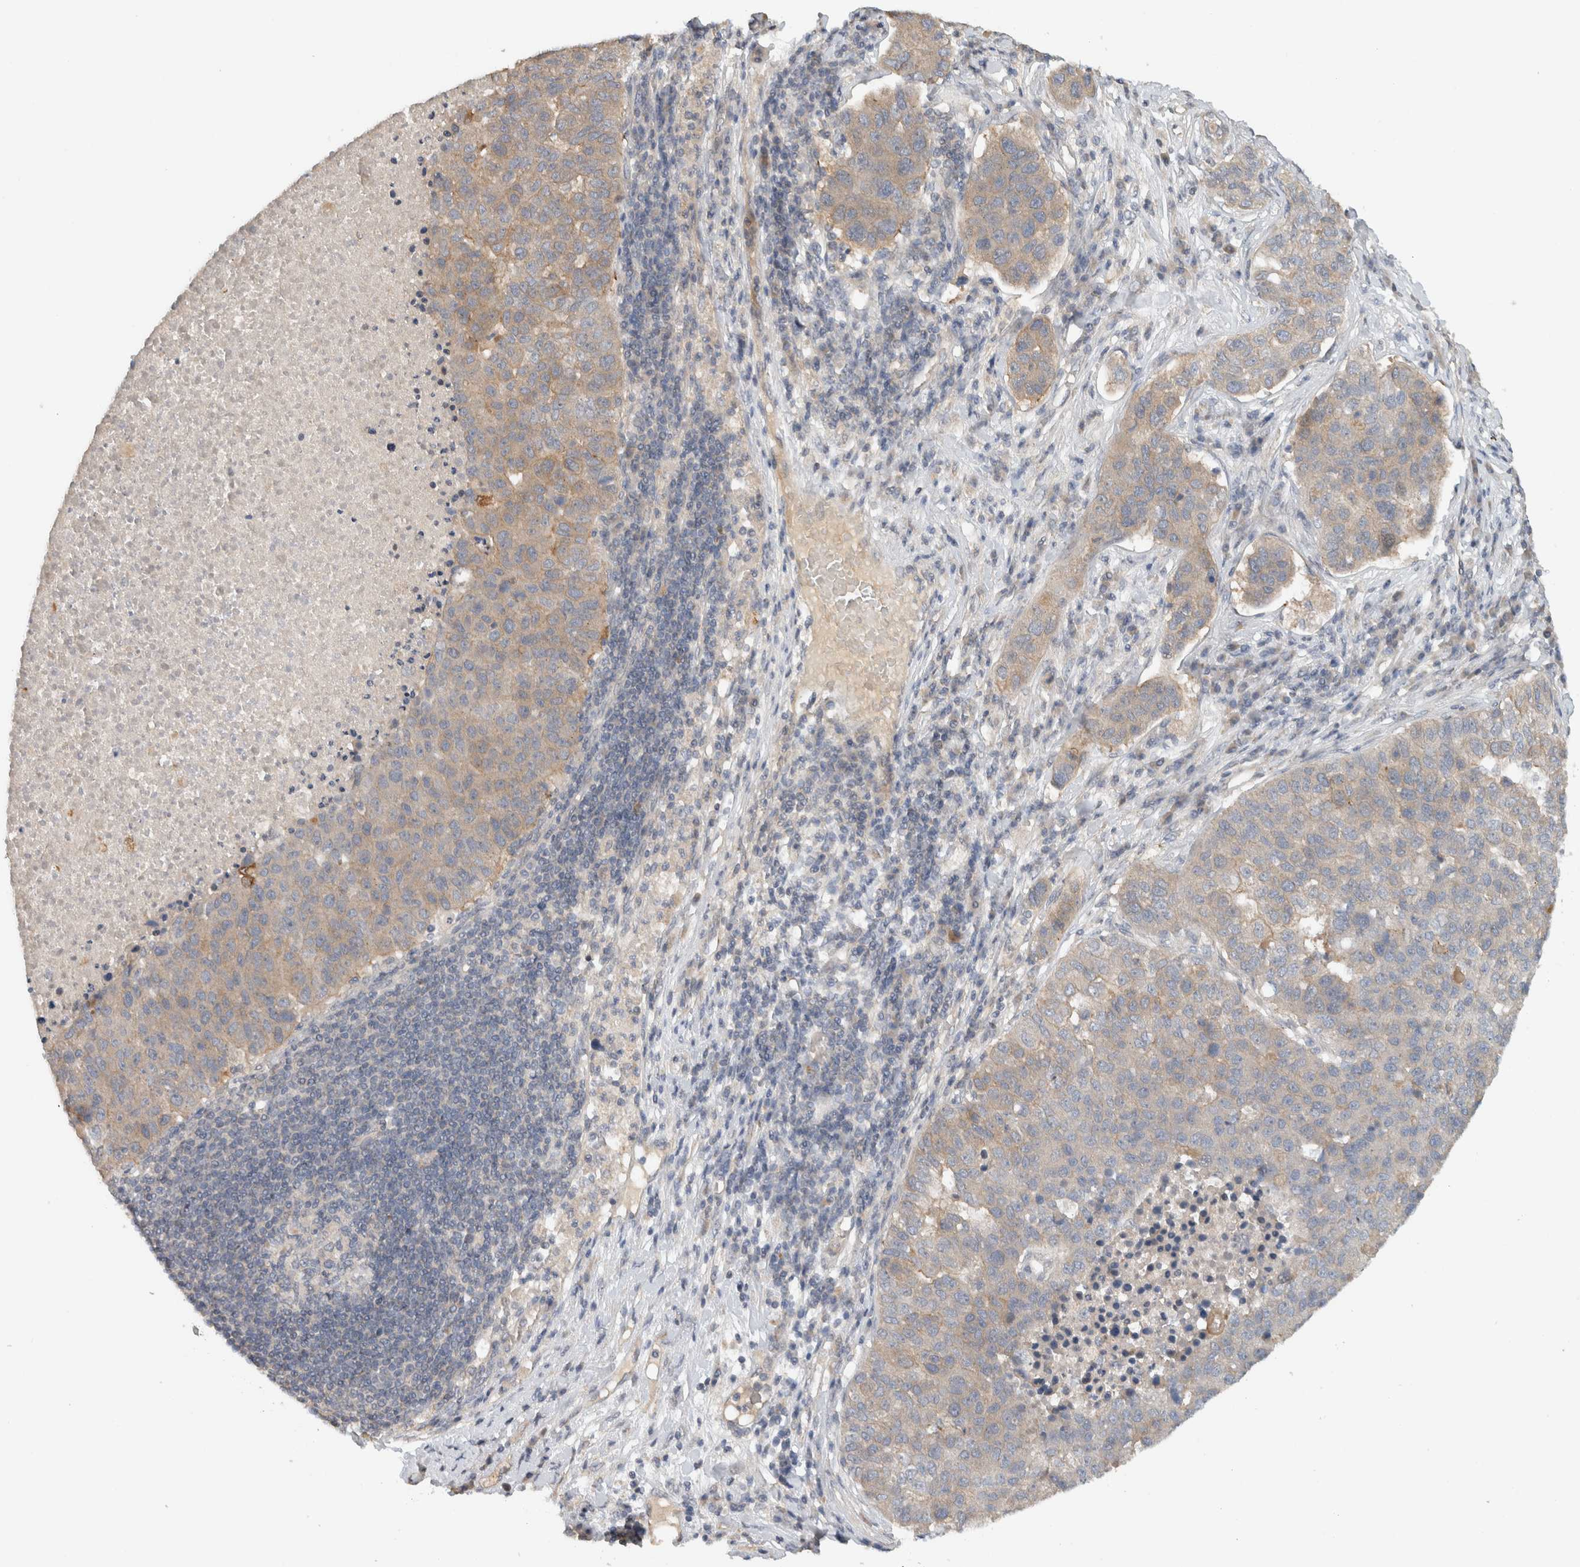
{"staining": {"intensity": "weak", "quantity": "25%-75%", "location": "cytoplasmic/membranous"}, "tissue": "pancreatic cancer", "cell_type": "Tumor cells", "image_type": "cancer", "snomed": [{"axis": "morphology", "description": "Adenocarcinoma, NOS"}, {"axis": "topography", "description": "Pancreas"}], "caption": "Immunohistochemistry (IHC) staining of adenocarcinoma (pancreatic), which displays low levels of weak cytoplasmic/membranous expression in approximately 25%-75% of tumor cells indicating weak cytoplasmic/membranous protein expression. The staining was performed using DAB (brown) for protein detection and nuclei were counterstained in hematoxylin (blue).", "gene": "ERCC6L2", "patient": {"sex": "female", "age": 61}}